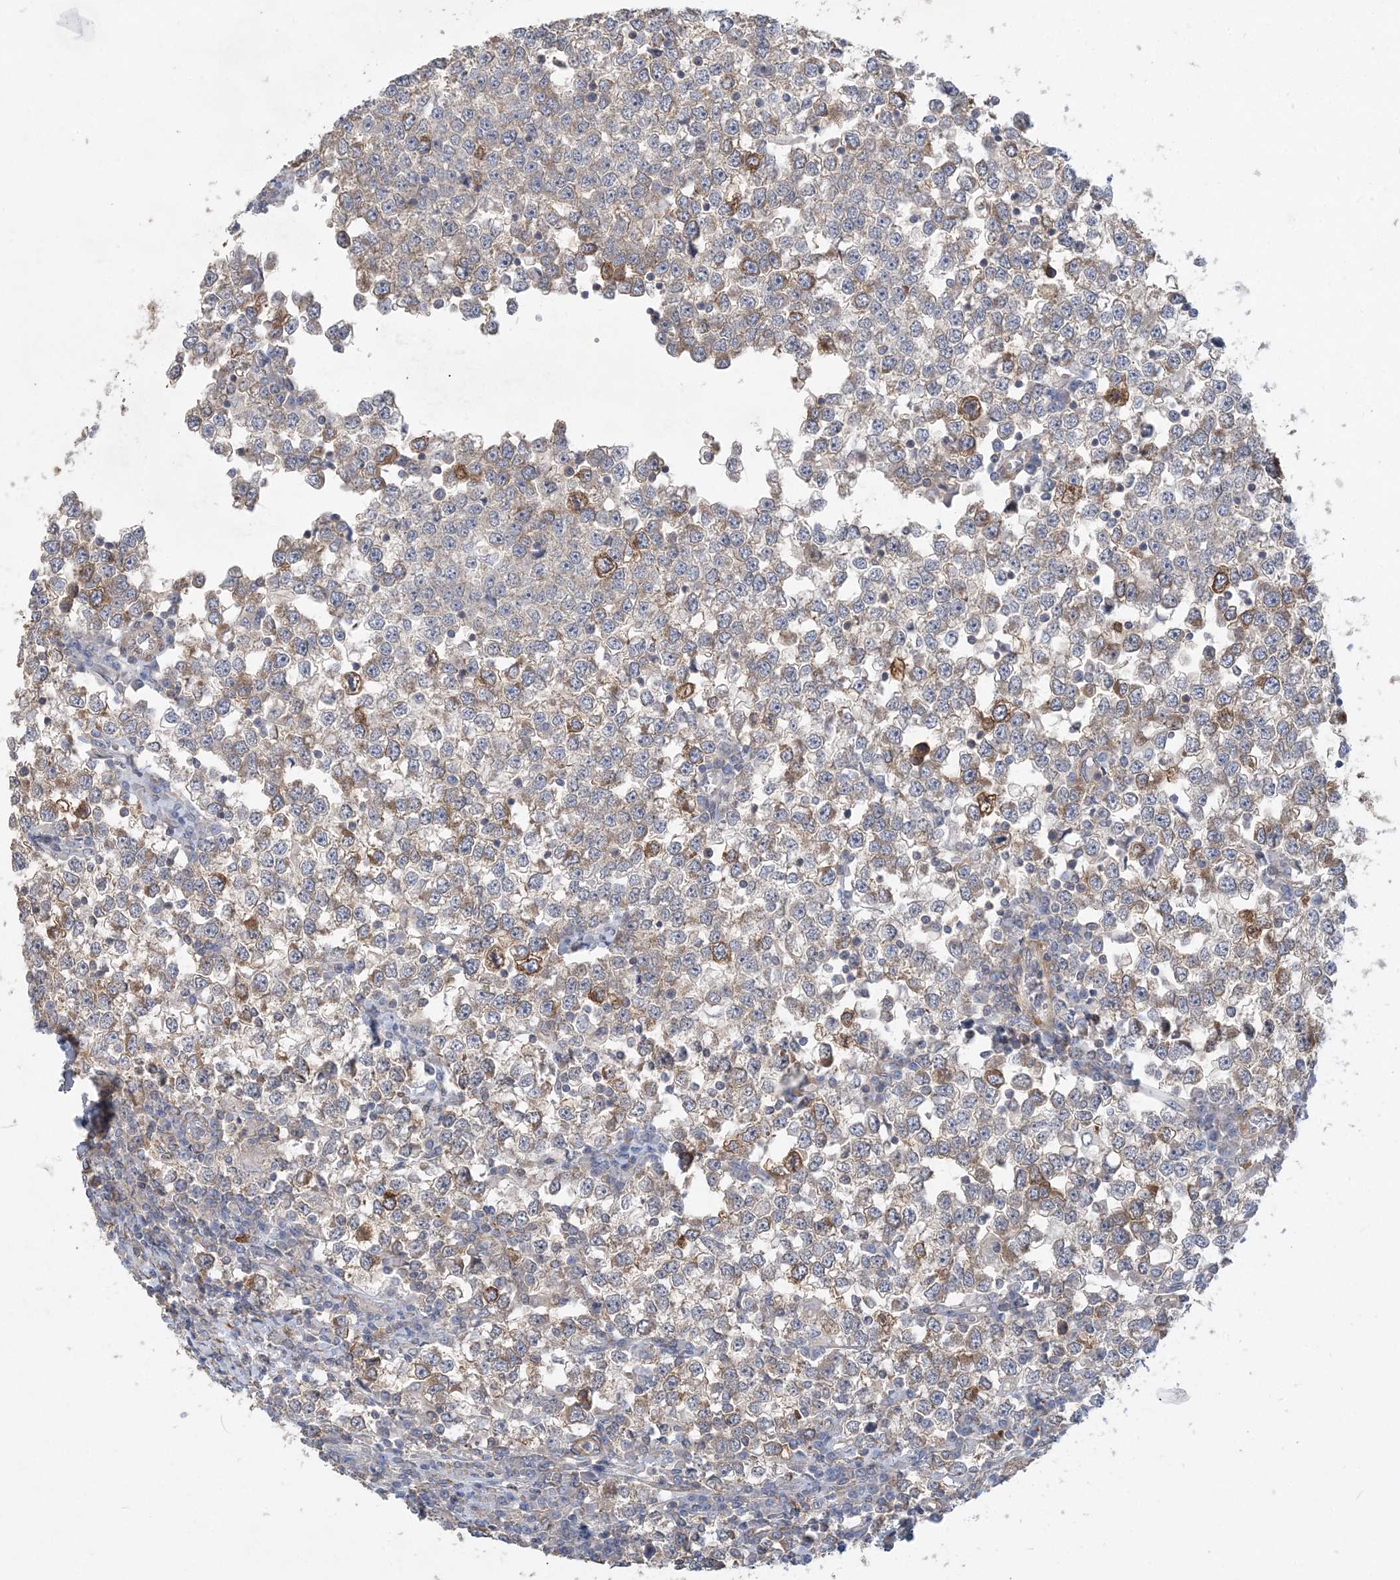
{"staining": {"intensity": "weak", "quantity": ">75%", "location": "cytoplasmic/membranous"}, "tissue": "testis cancer", "cell_type": "Tumor cells", "image_type": "cancer", "snomed": [{"axis": "morphology", "description": "Seminoma, NOS"}, {"axis": "topography", "description": "Testis"}], "caption": "Immunohistochemical staining of human testis cancer demonstrates weak cytoplasmic/membranous protein expression in about >75% of tumor cells. The protein is stained brown, and the nuclei are stained in blue (DAB IHC with brightfield microscopy, high magnification).", "gene": "MAP4K5", "patient": {"sex": "male", "age": 65}}